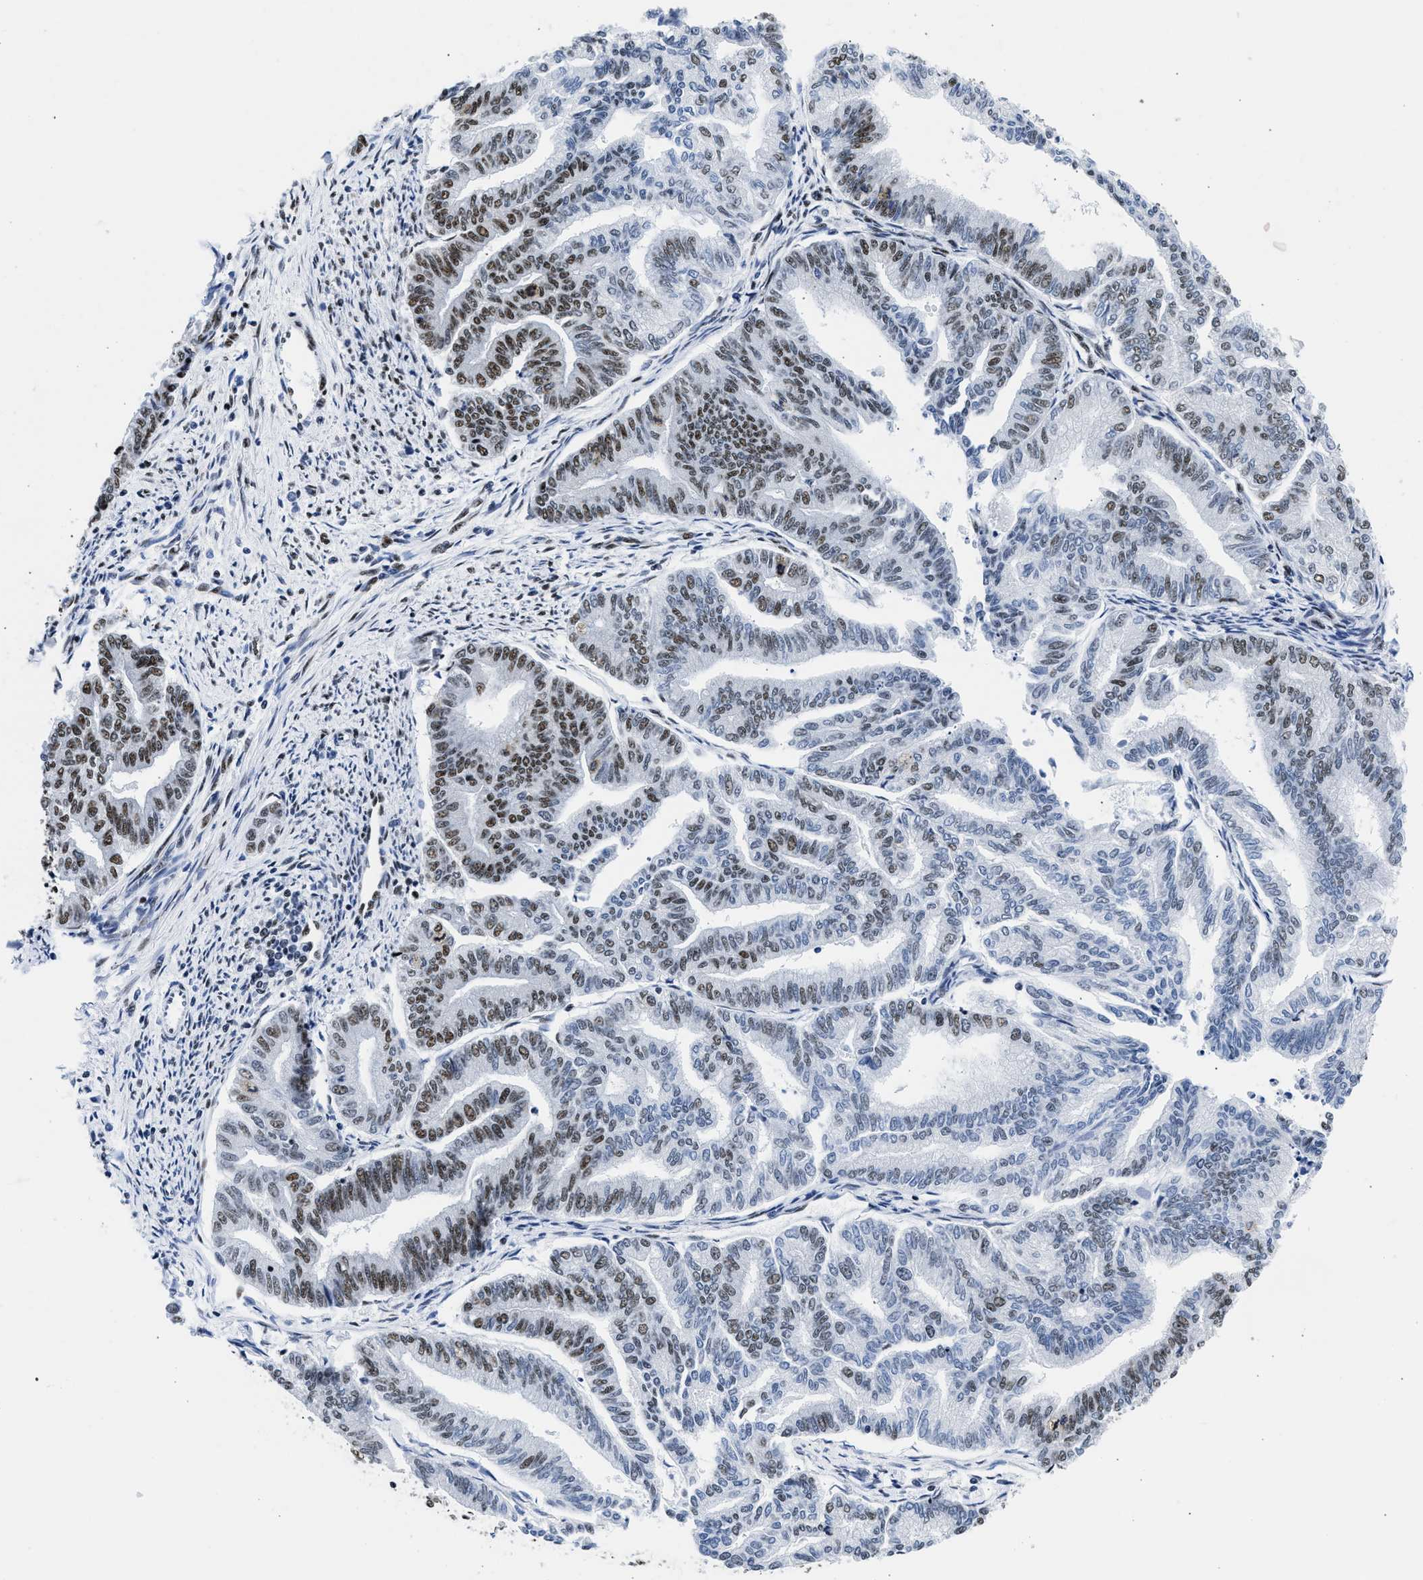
{"staining": {"intensity": "moderate", "quantity": "25%-75%", "location": "nuclear"}, "tissue": "endometrial cancer", "cell_type": "Tumor cells", "image_type": "cancer", "snomed": [{"axis": "morphology", "description": "Adenocarcinoma, NOS"}, {"axis": "topography", "description": "Endometrium"}], "caption": "Immunohistochemical staining of human endometrial cancer displays moderate nuclear protein expression in approximately 25%-75% of tumor cells. Using DAB (3,3'-diaminobenzidine) (brown) and hematoxylin (blue) stains, captured at high magnification using brightfield microscopy.", "gene": "RBM8A", "patient": {"sex": "female", "age": 79}}